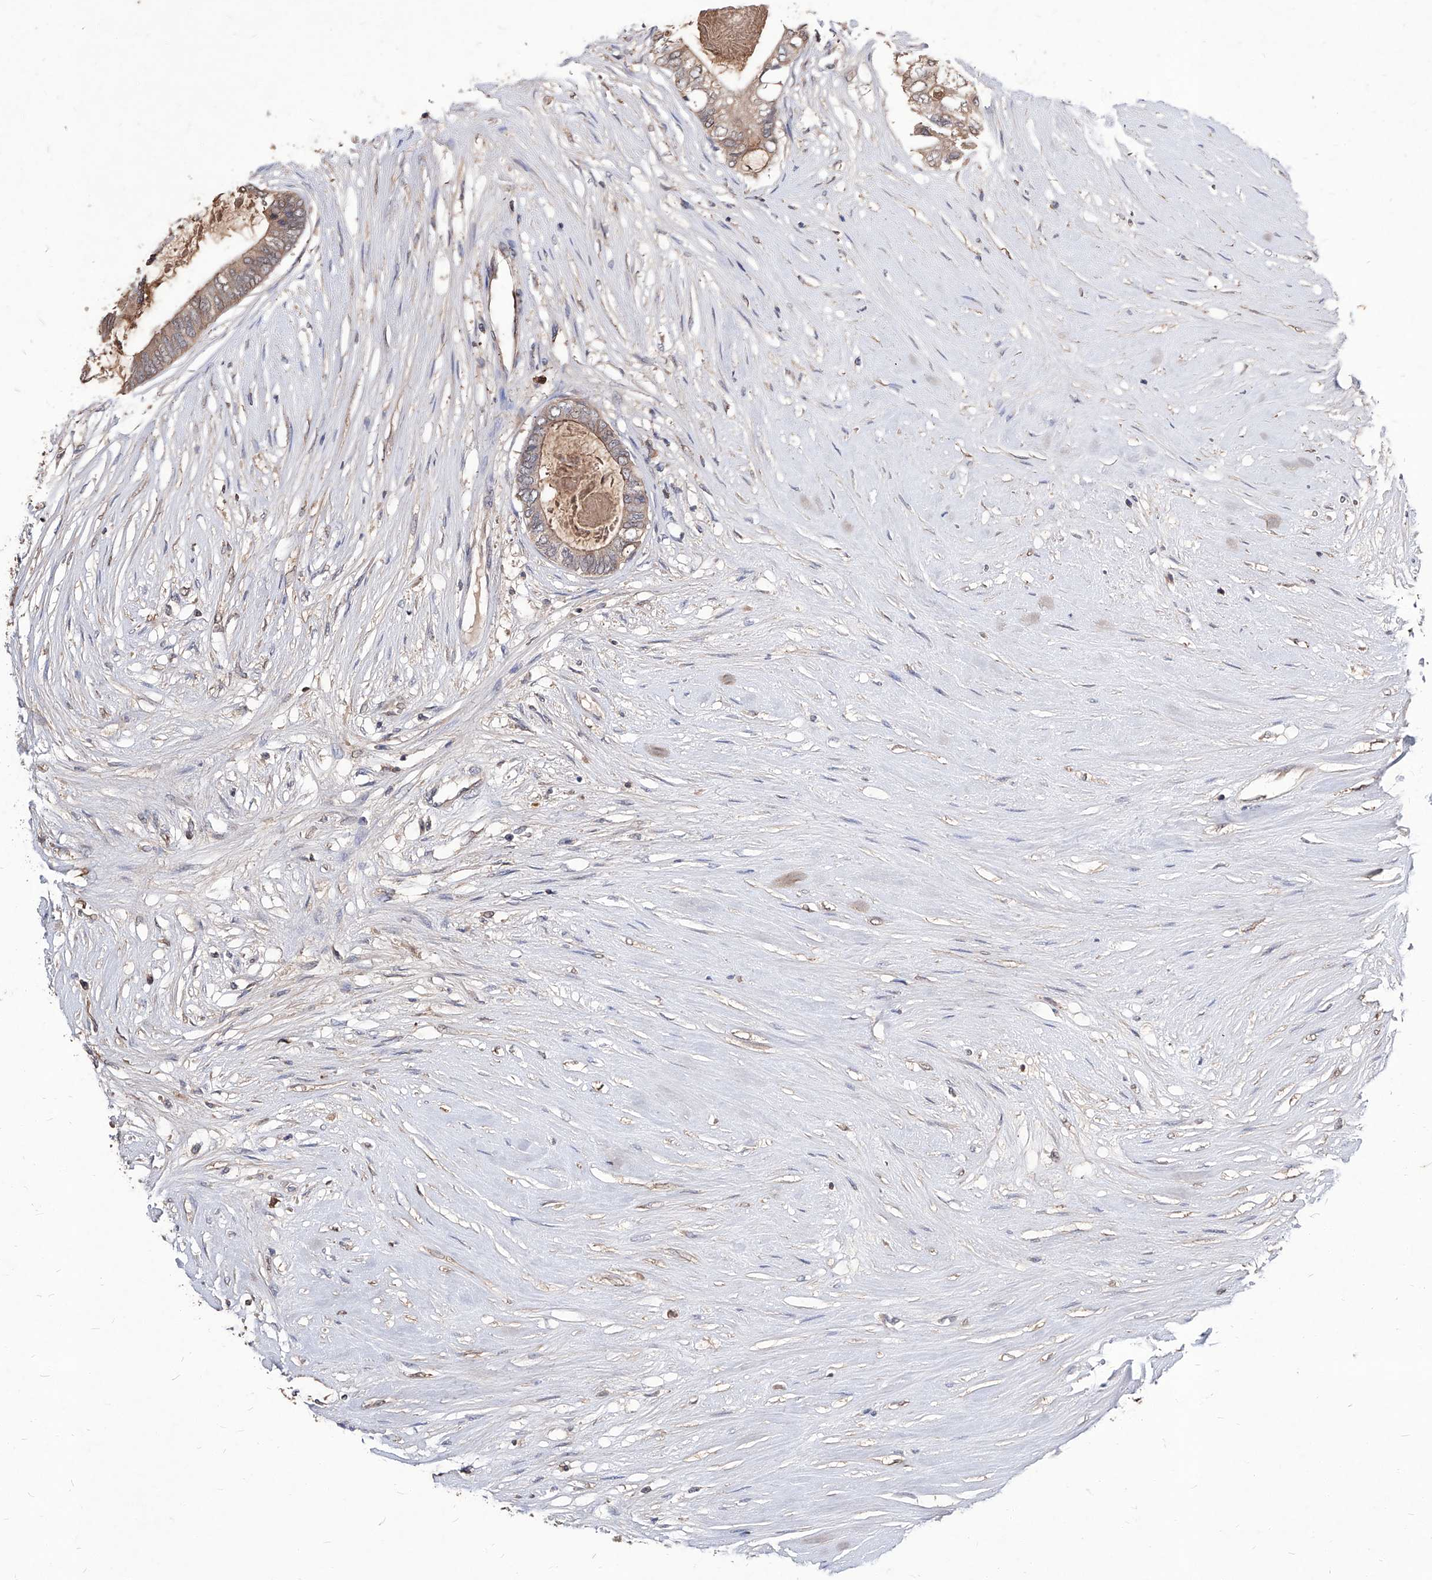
{"staining": {"intensity": "weak", "quantity": ">75%", "location": "cytoplasmic/membranous"}, "tissue": "colorectal cancer", "cell_type": "Tumor cells", "image_type": "cancer", "snomed": [{"axis": "morphology", "description": "Adenocarcinoma, NOS"}, {"axis": "topography", "description": "Rectum"}], "caption": "High-power microscopy captured an immunohistochemistry image of colorectal cancer (adenocarcinoma), revealing weak cytoplasmic/membranous staining in about >75% of tumor cells. The staining was performed using DAB to visualize the protein expression in brown, while the nuclei were stained in blue with hematoxylin (Magnification: 20x).", "gene": "SYNGR1", "patient": {"sex": "male", "age": 63}}